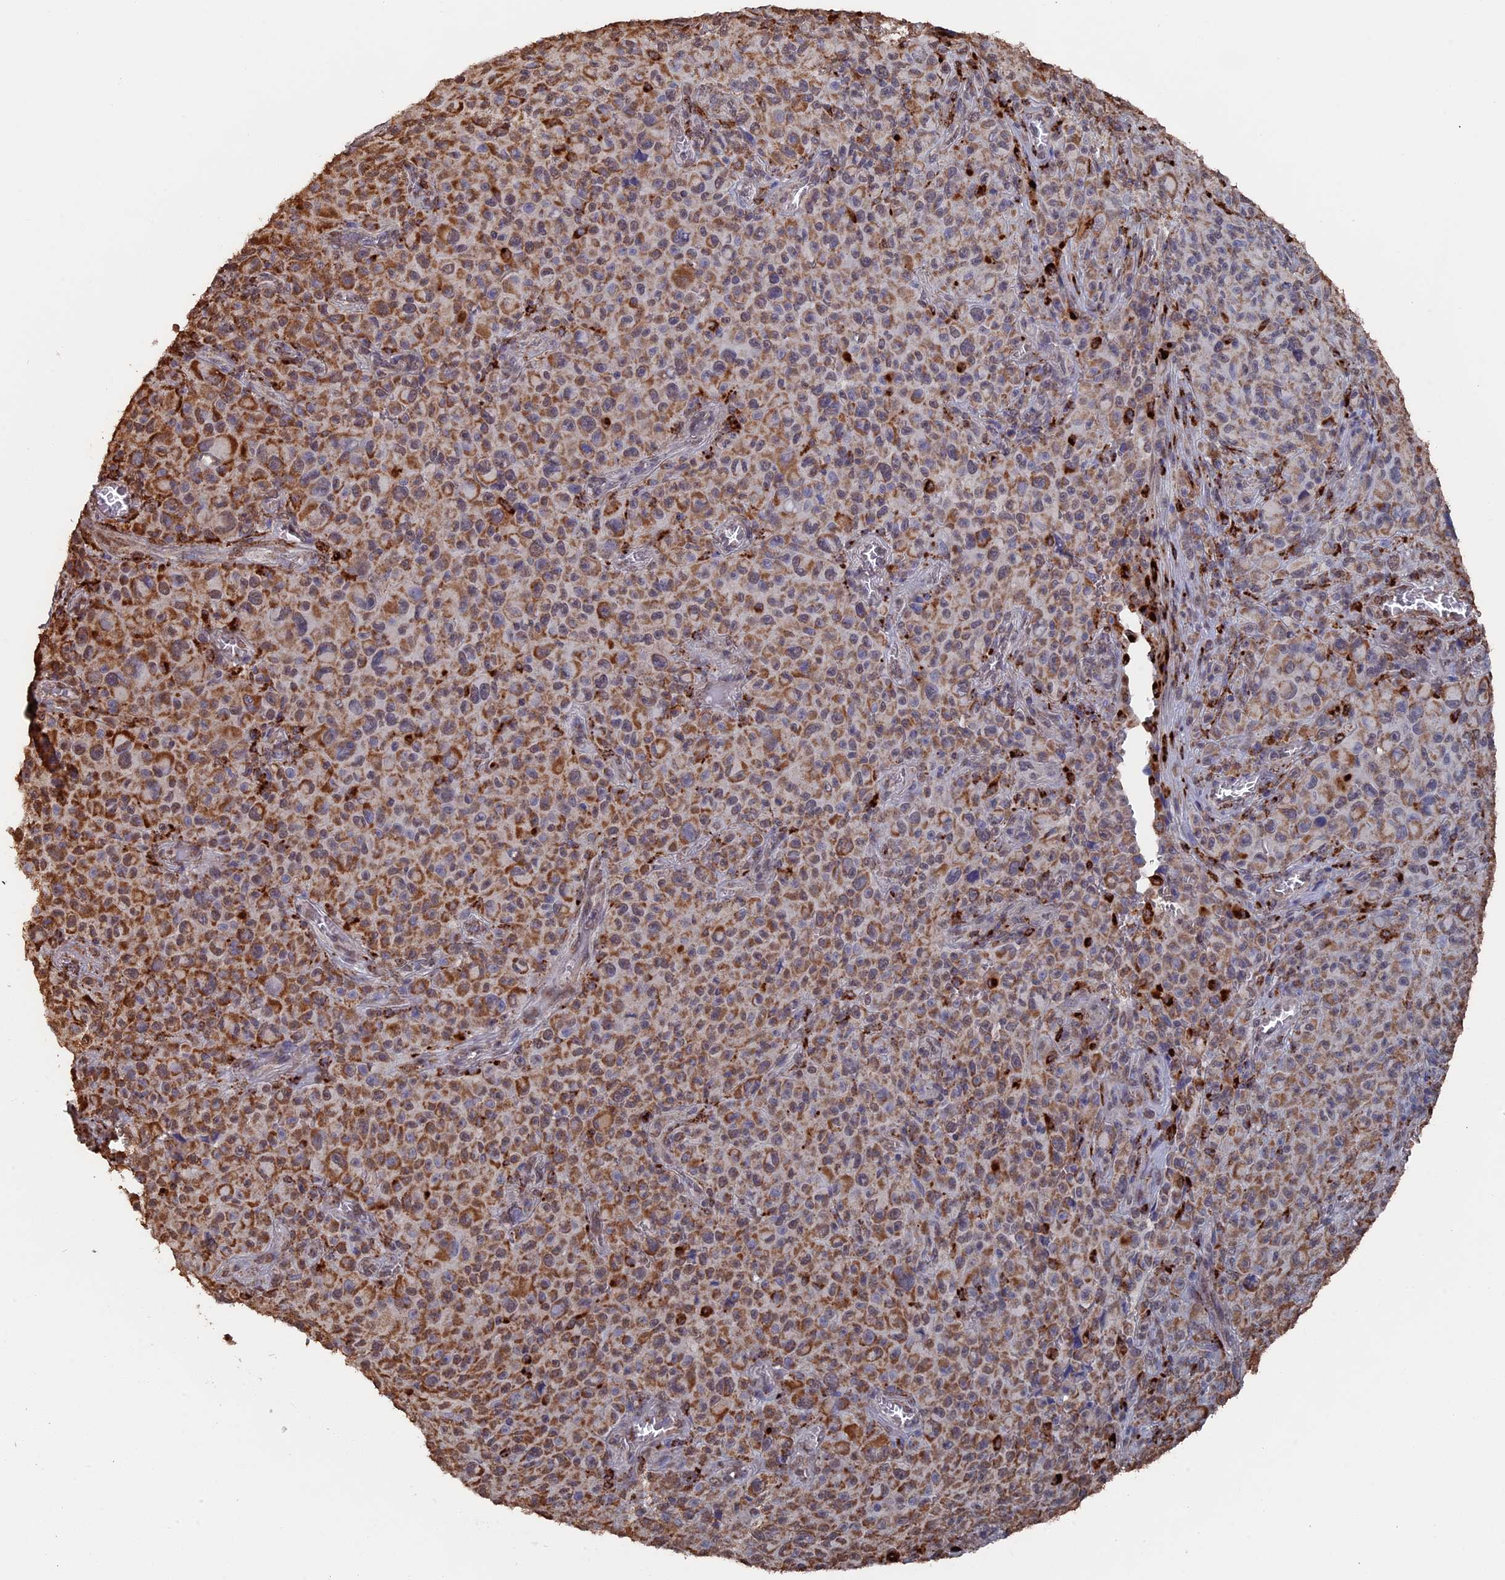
{"staining": {"intensity": "moderate", "quantity": ">75%", "location": "cytoplasmic/membranous"}, "tissue": "melanoma", "cell_type": "Tumor cells", "image_type": "cancer", "snomed": [{"axis": "morphology", "description": "Malignant melanoma, NOS"}, {"axis": "topography", "description": "Skin"}], "caption": "Protein analysis of malignant melanoma tissue shows moderate cytoplasmic/membranous expression in approximately >75% of tumor cells. The staining was performed using DAB (3,3'-diaminobenzidine), with brown indicating positive protein expression. Nuclei are stained blue with hematoxylin.", "gene": "SMG9", "patient": {"sex": "female", "age": 82}}